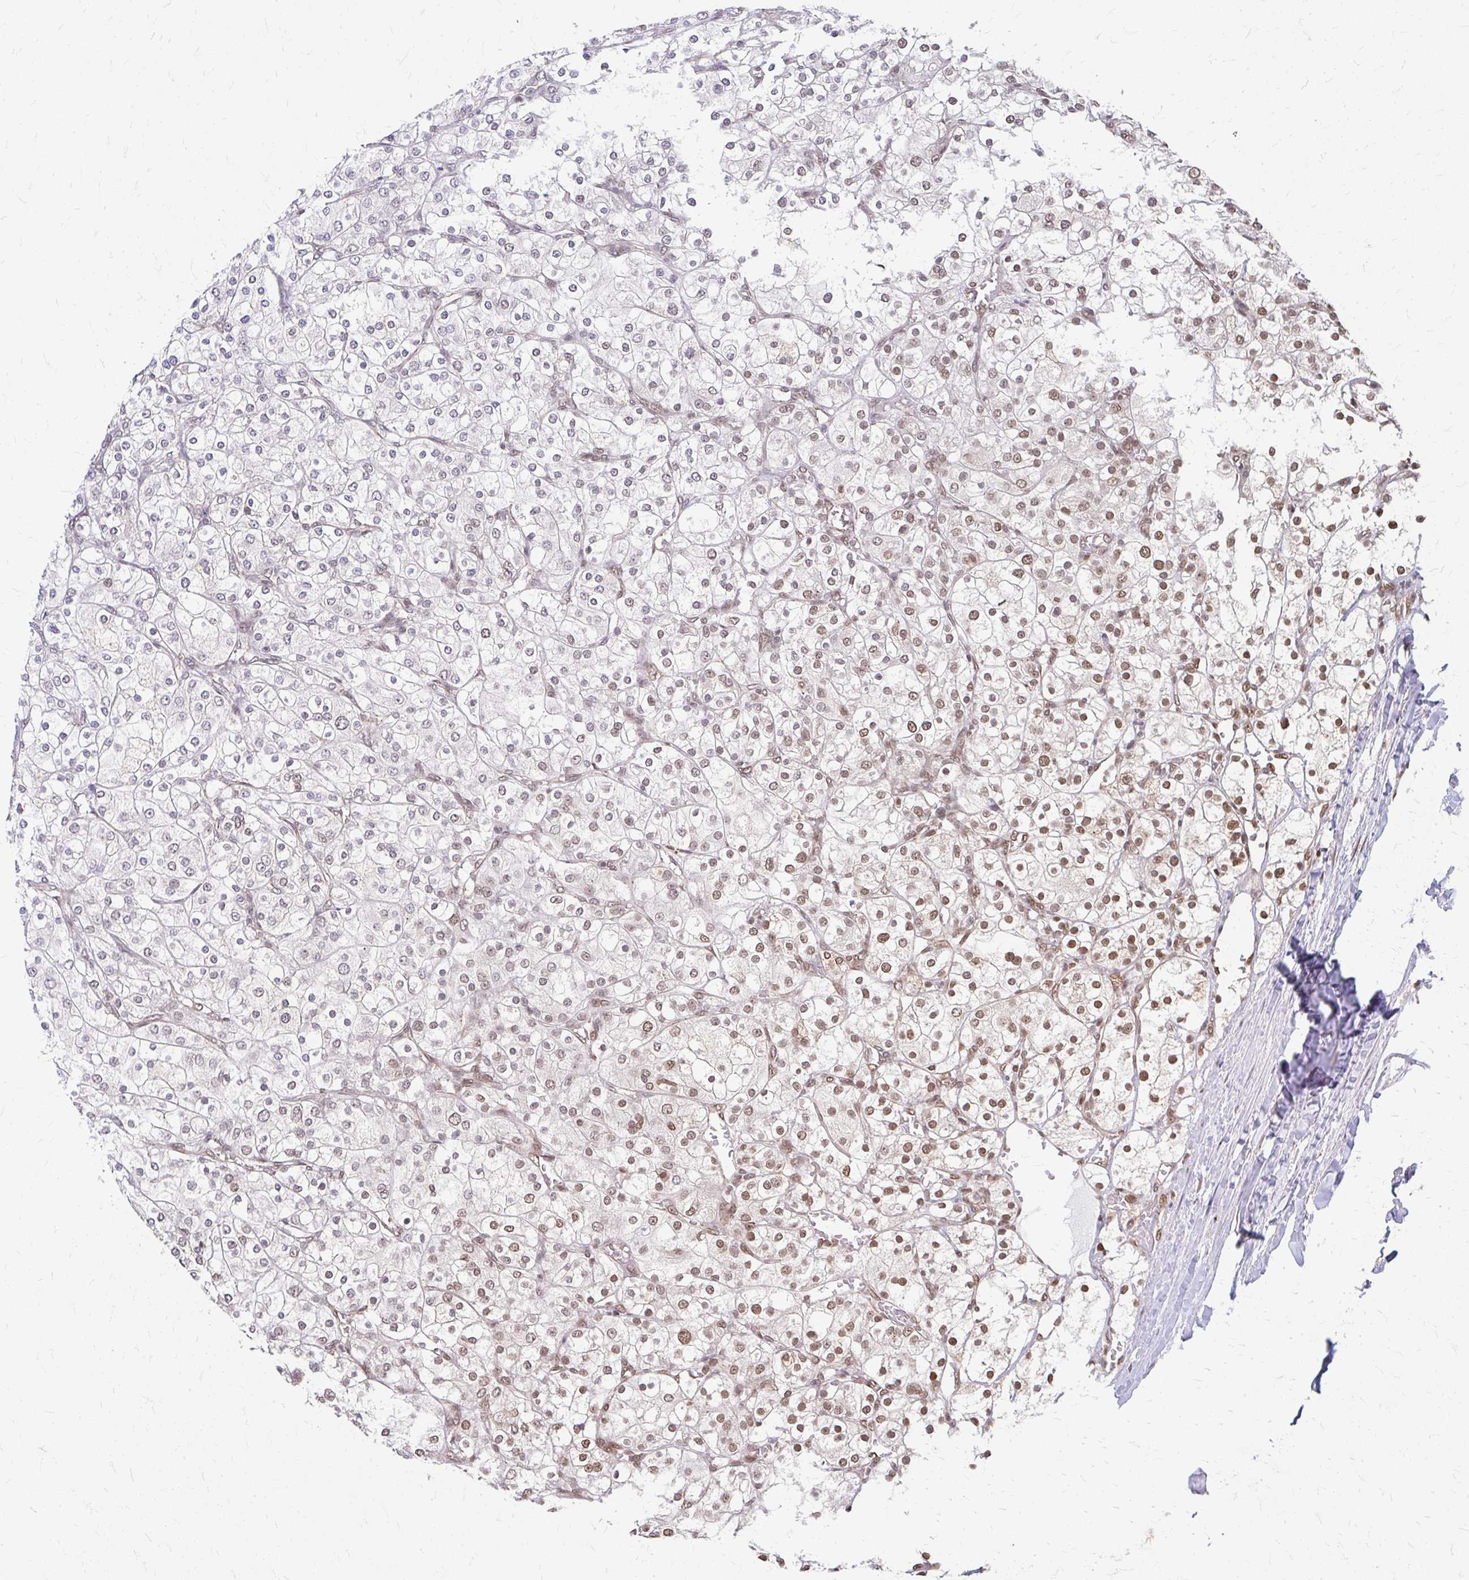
{"staining": {"intensity": "weak", "quantity": "25%-75%", "location": "cytoplasmic/membranous,nuclear"}, "tissue": "renal cancer", "cell_type": "Tumor cells", "image_type": "cancer", "snomed": [{"axis": "morphology", "description": "Adenocarcinoma, NOS"}, {"axis": "topography", "description": "Kidney"}], "caption": "Renal cancer tissue exhibits weak cytoplasmic/membranous and nuclear positivity in approximately 25%-75% of tumor cells", "gene": "XPO1", "patient": {"sex": "male", "age": 80}}